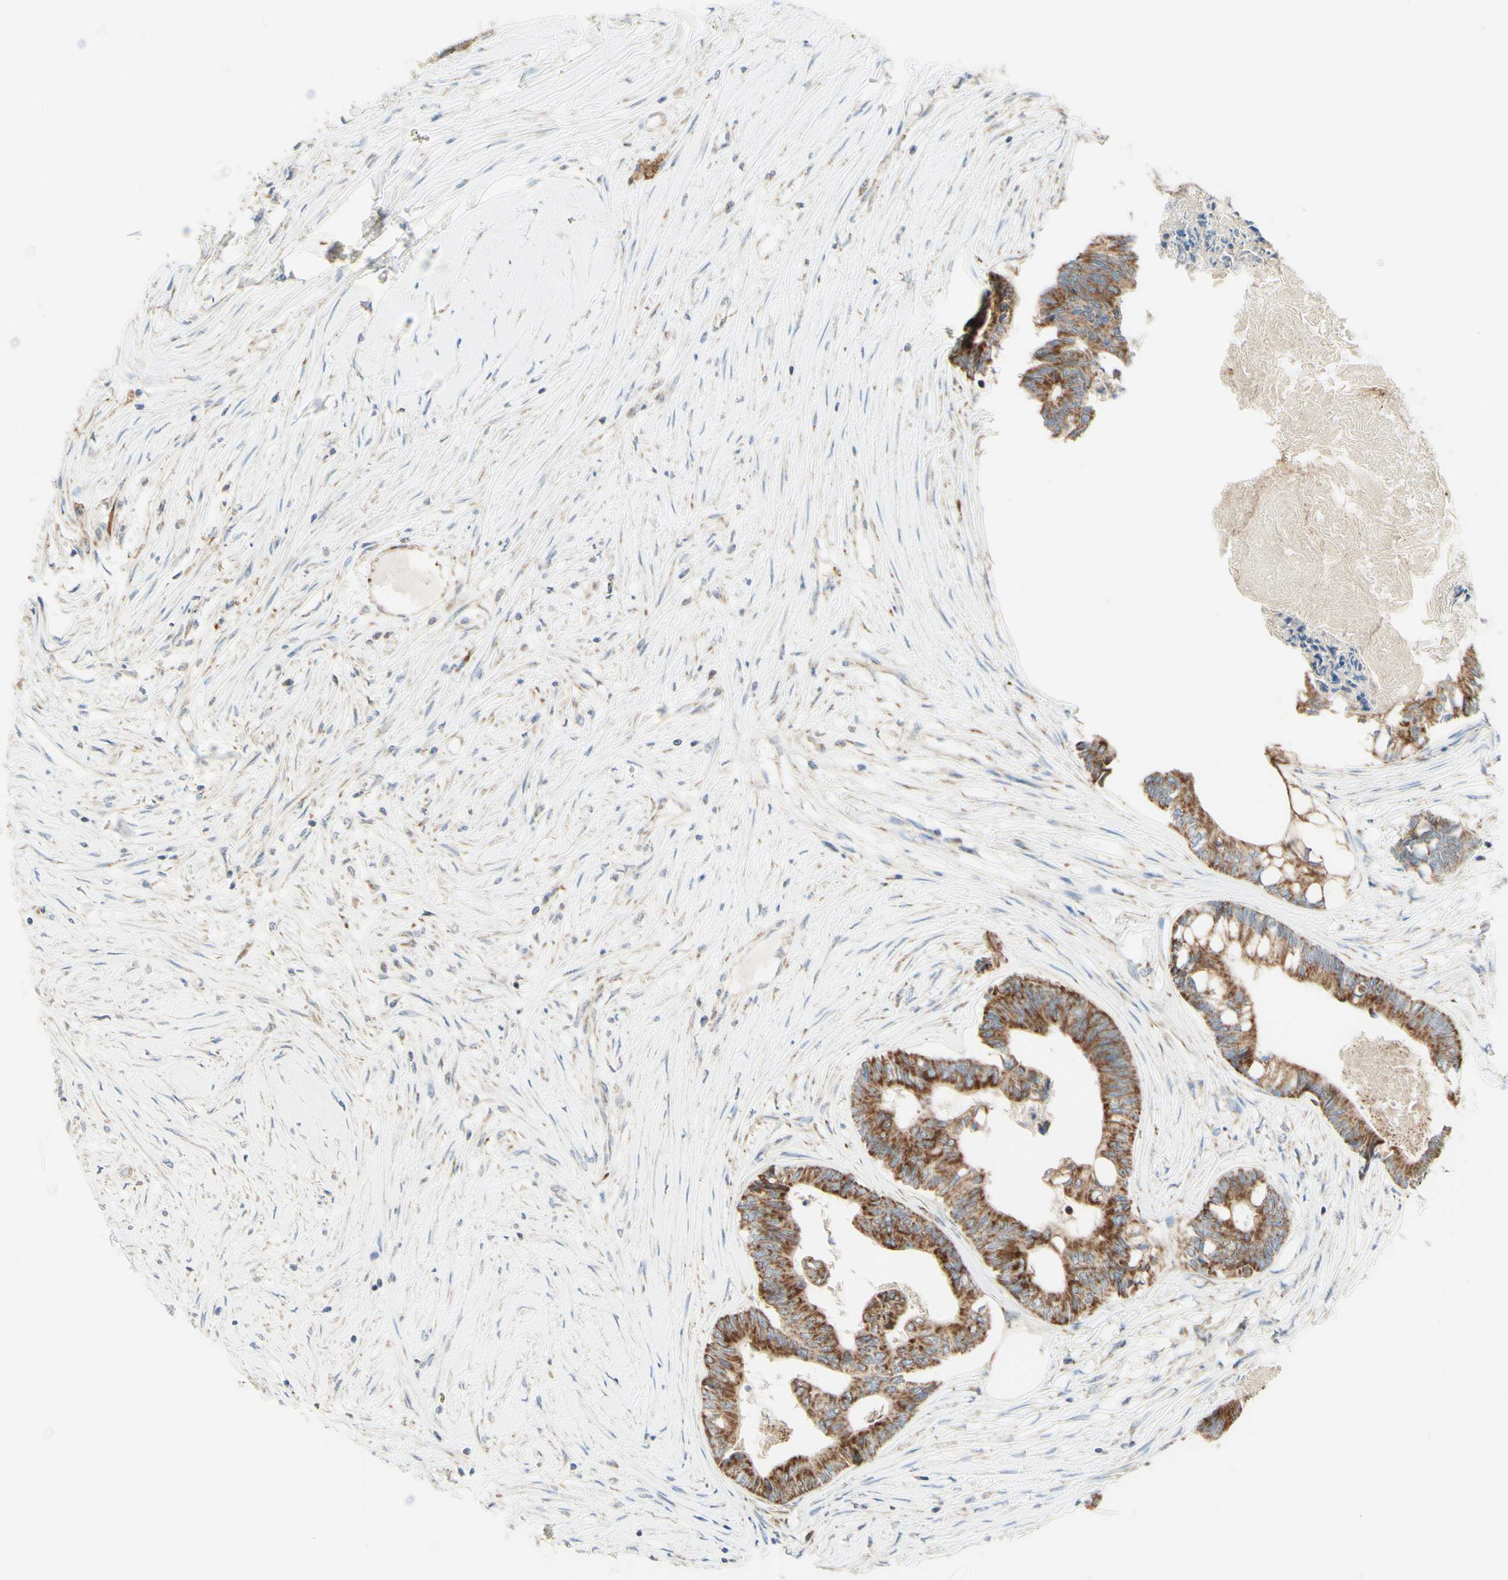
{"staining": {"intensity": "strong", "quantity": ">75%", "location": "cytoplasmic/membranous"}, "tissue": "colorectal cancer", "cell_type": "Tumor cells", "image_type": "cancer", "snomed": [{"axis": "morphology", "description": "Adenocarcinoma, NOS"}, {"axis": "topography", "description": "Rectum"}], "caption": "The micrograph exhibits immunohistochemical staining of colorectal cancer (adenocarcinoma). There is strong cytoplasmic/membranous expression is appreciated in about >75% of tumor cells.", "gene": "ARMC10", "patient": {"sex": "male", "age": 63}}